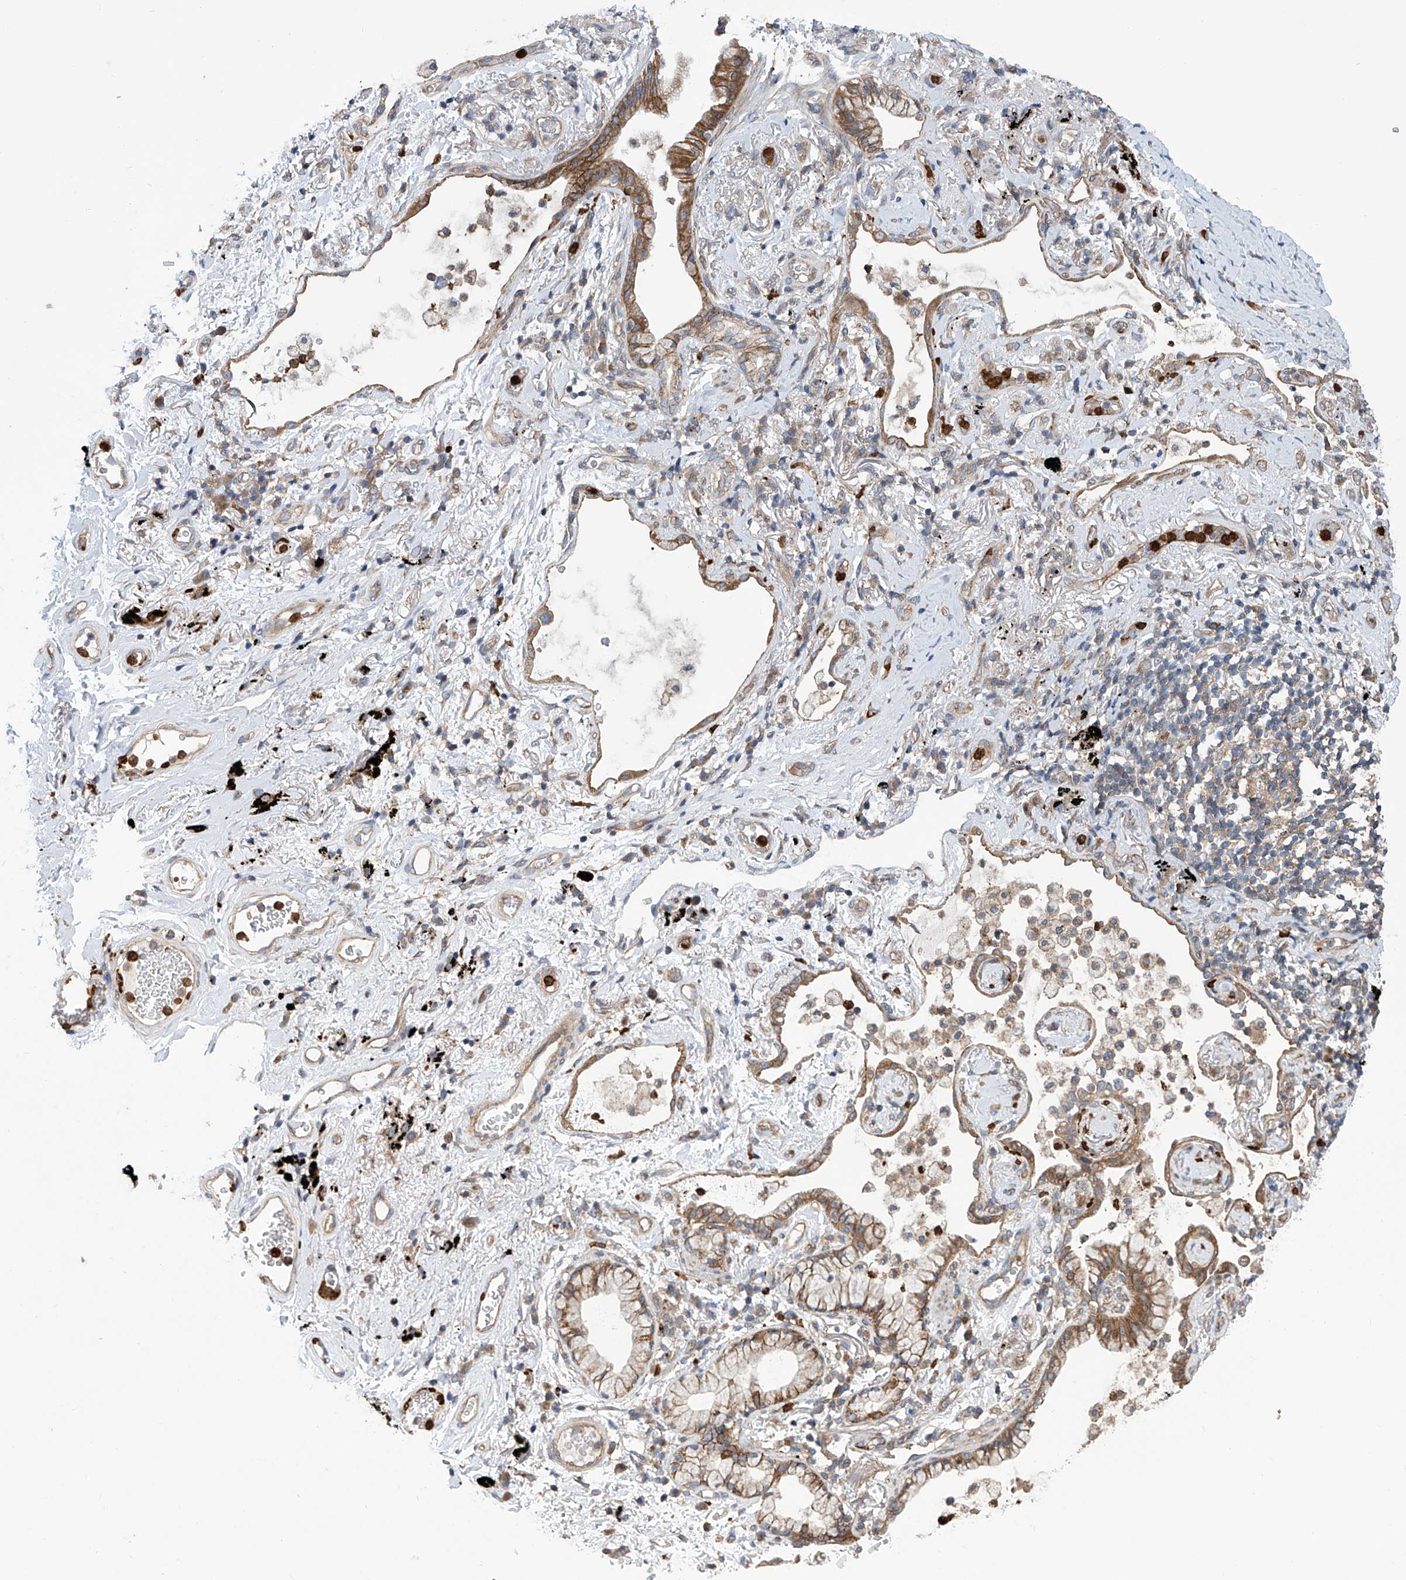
{"staining": {"intensity": "moderate", "quantity": ">75%", "location": "cytoplasmic/membranous"}, "tissue": "lung cancer", "cell_type": "Tumor cells", "image_type": "cancer", "snomed": [{"axis": "morphology", "description": "Adenocarcinoma, NOS"}, {"axis": "topography", "description": "Lung"}], "caption": "Brown immunohistochemical staining in lung cancer shows moderate cytoplasmic/membranous expression in about >75% of tumor cells. (DAB (3,3'-diaminobenzidine) IHC, brown staining for protein, blue staining for nuclei).", "gene": "EIF2D", "patient": {"sex": "female", "age": 70}}